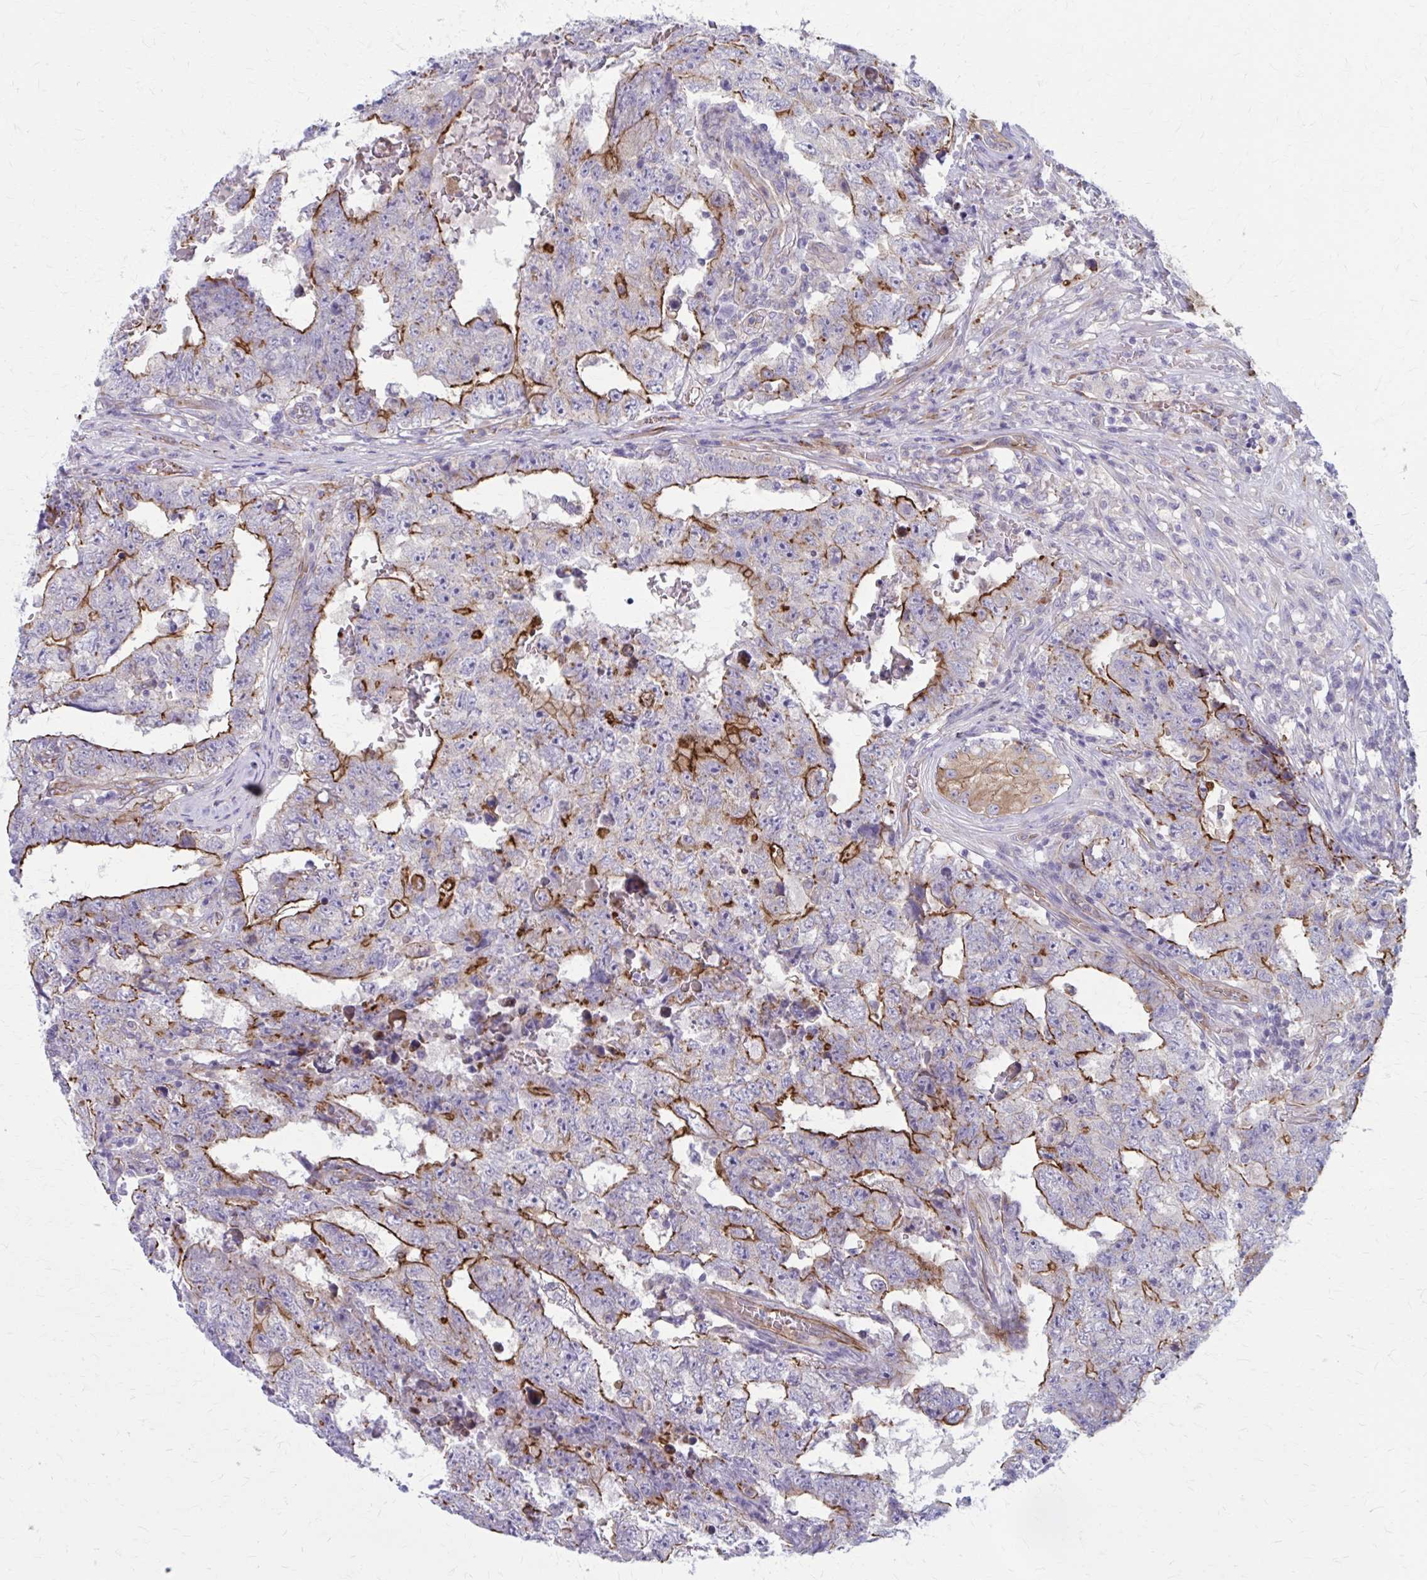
{"staining": {"intensity": "strong", "quantity": "25%-75%", "location": "cytoplasmic/membranous"}, "tissue": "testis cancer", "cell_type": "Tumor cells", "image_type": "cancer", "snomed": [{"axis": "morphology", "description": "Carcinoma, Embryonal, NOS"}, {"axis": "topography", "description": "Testis"}], "caption": "Immunohistochemistry (IHC) photomicrograph of neoplastic tissue: embryonal carcinoma (testis) stained using IHC reveals high levels of strong protein expression localized specifically in the cytoplasmic/membranous of tumor cells, appearing as a cytoplasmic/membranous brown color.", "gene": "ZDHHC7", "patient": {"sex": "male", "age": 25}}